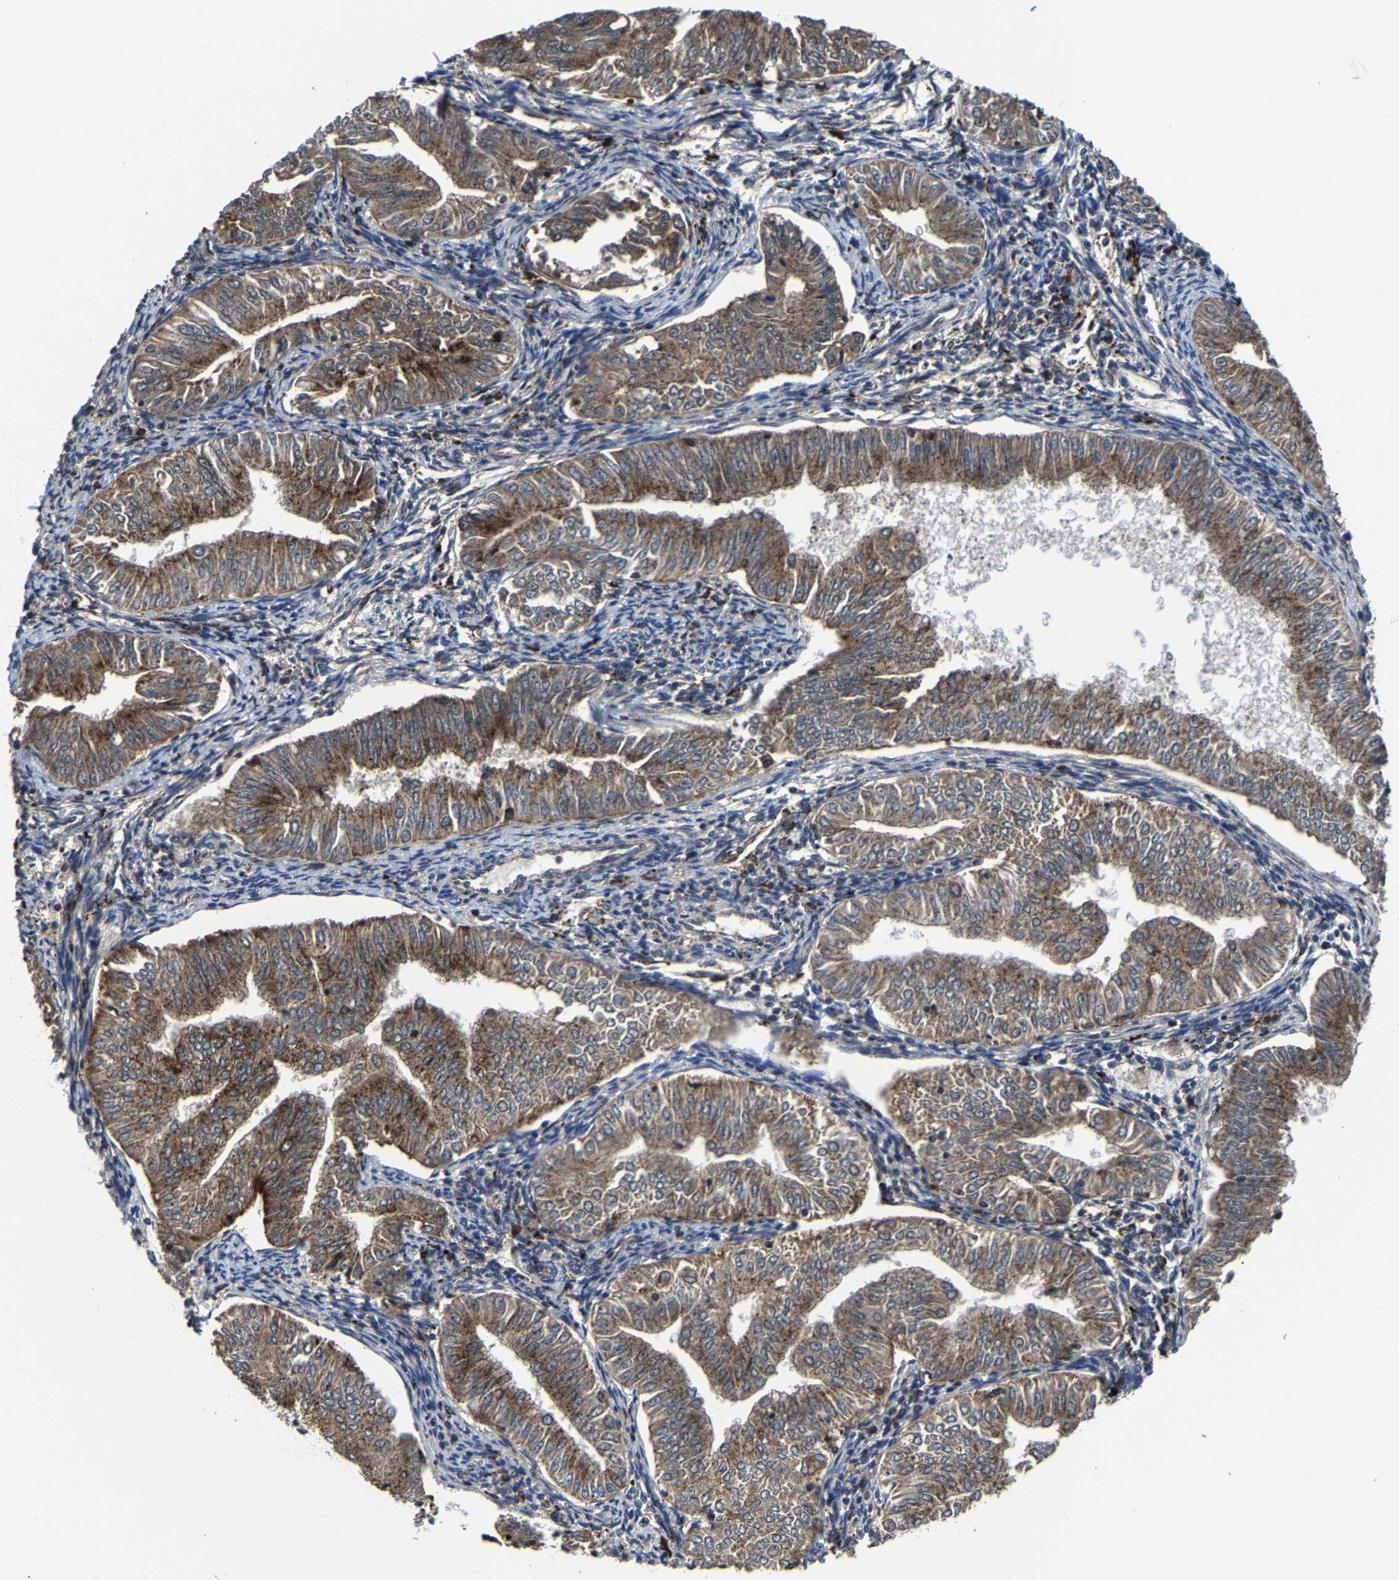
{"staining": {"intensity": "moderate", "quantity": ">75%", "location": "cytoplasmic/membranous"}, "tissue": "endometrial cancer", "cell_type": "Tumor cells", "image_type": "cancer", "snomed": [{"axis": "morphology", "description": "Normal tissue, NOS"}, {"axis": "morphology", "description": "Adenocarcinoma, NOS"}, {"axis": "topography", "description": "Endometrium"}], "caption": "Endometrial cancer stained with DAB (3,3'-diaminobenzidine) immunohistochemistry (IHC) displays medium levels of moderate cytoplasmic/membranous positivity in about >75% of tumor cells.", "gene": "ZCCHC7", "patient": {"sex": "female", "age": 53}}